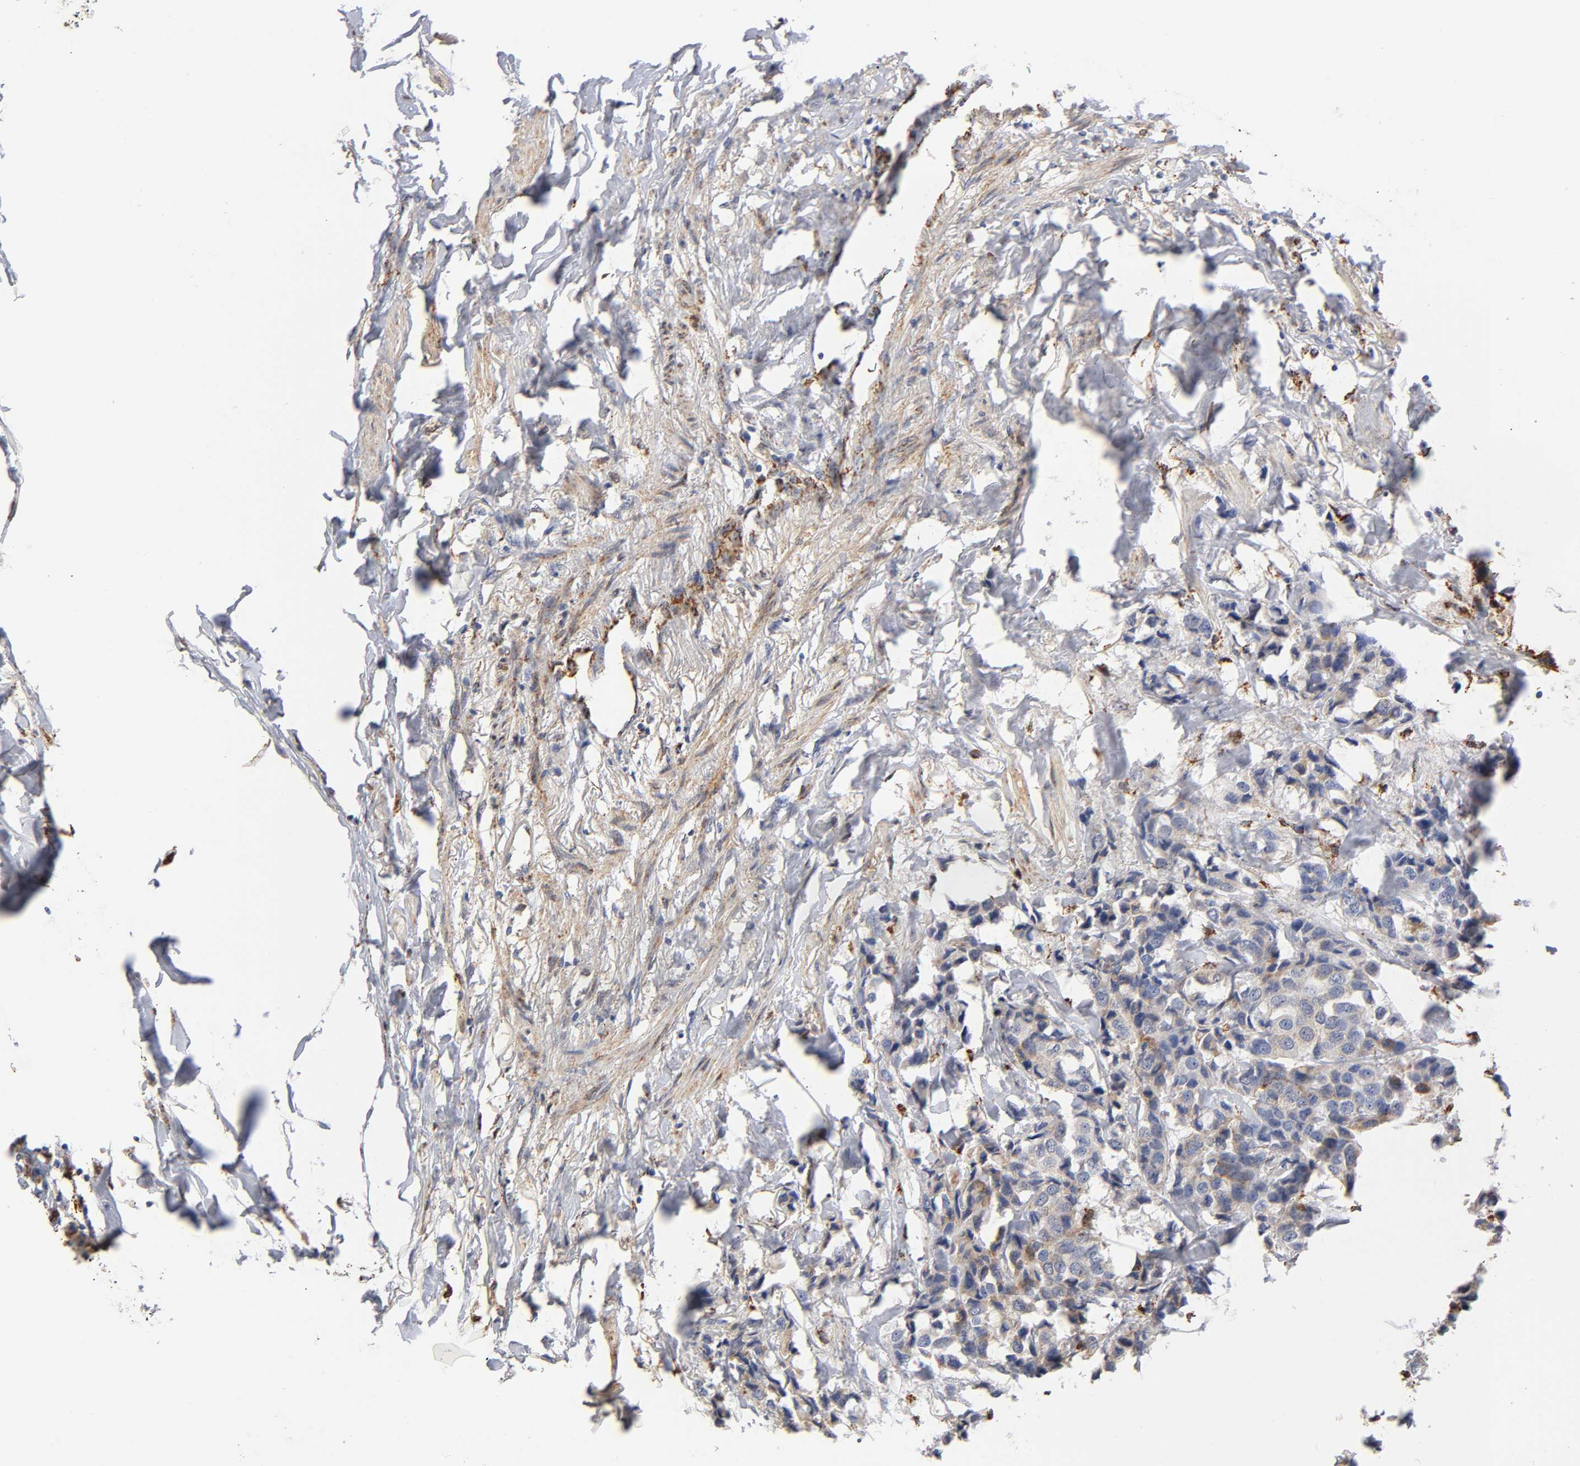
{"staining": {"intensity": "negative", "quantity": "none", "location": "none"}, "tissue": "breast cancer", "cell_type": "Tumor cells", "image_type": "cancer", "snomed": [{"axis": "morphology", "description": "Duct carcinoma"}, {"axis": "topography", "description": "Breast"}], "caption": "Immunohistochemistry (IHC) micrograph of neoplastic tissue: breast cancer (intraductal carcinoma) stained with DAB (3,3'-diaminobenzidine) reveals no significant protein staining in tumor cells.", "gene": "ISG15", "patient": {"sex": "female", "age": 80}}